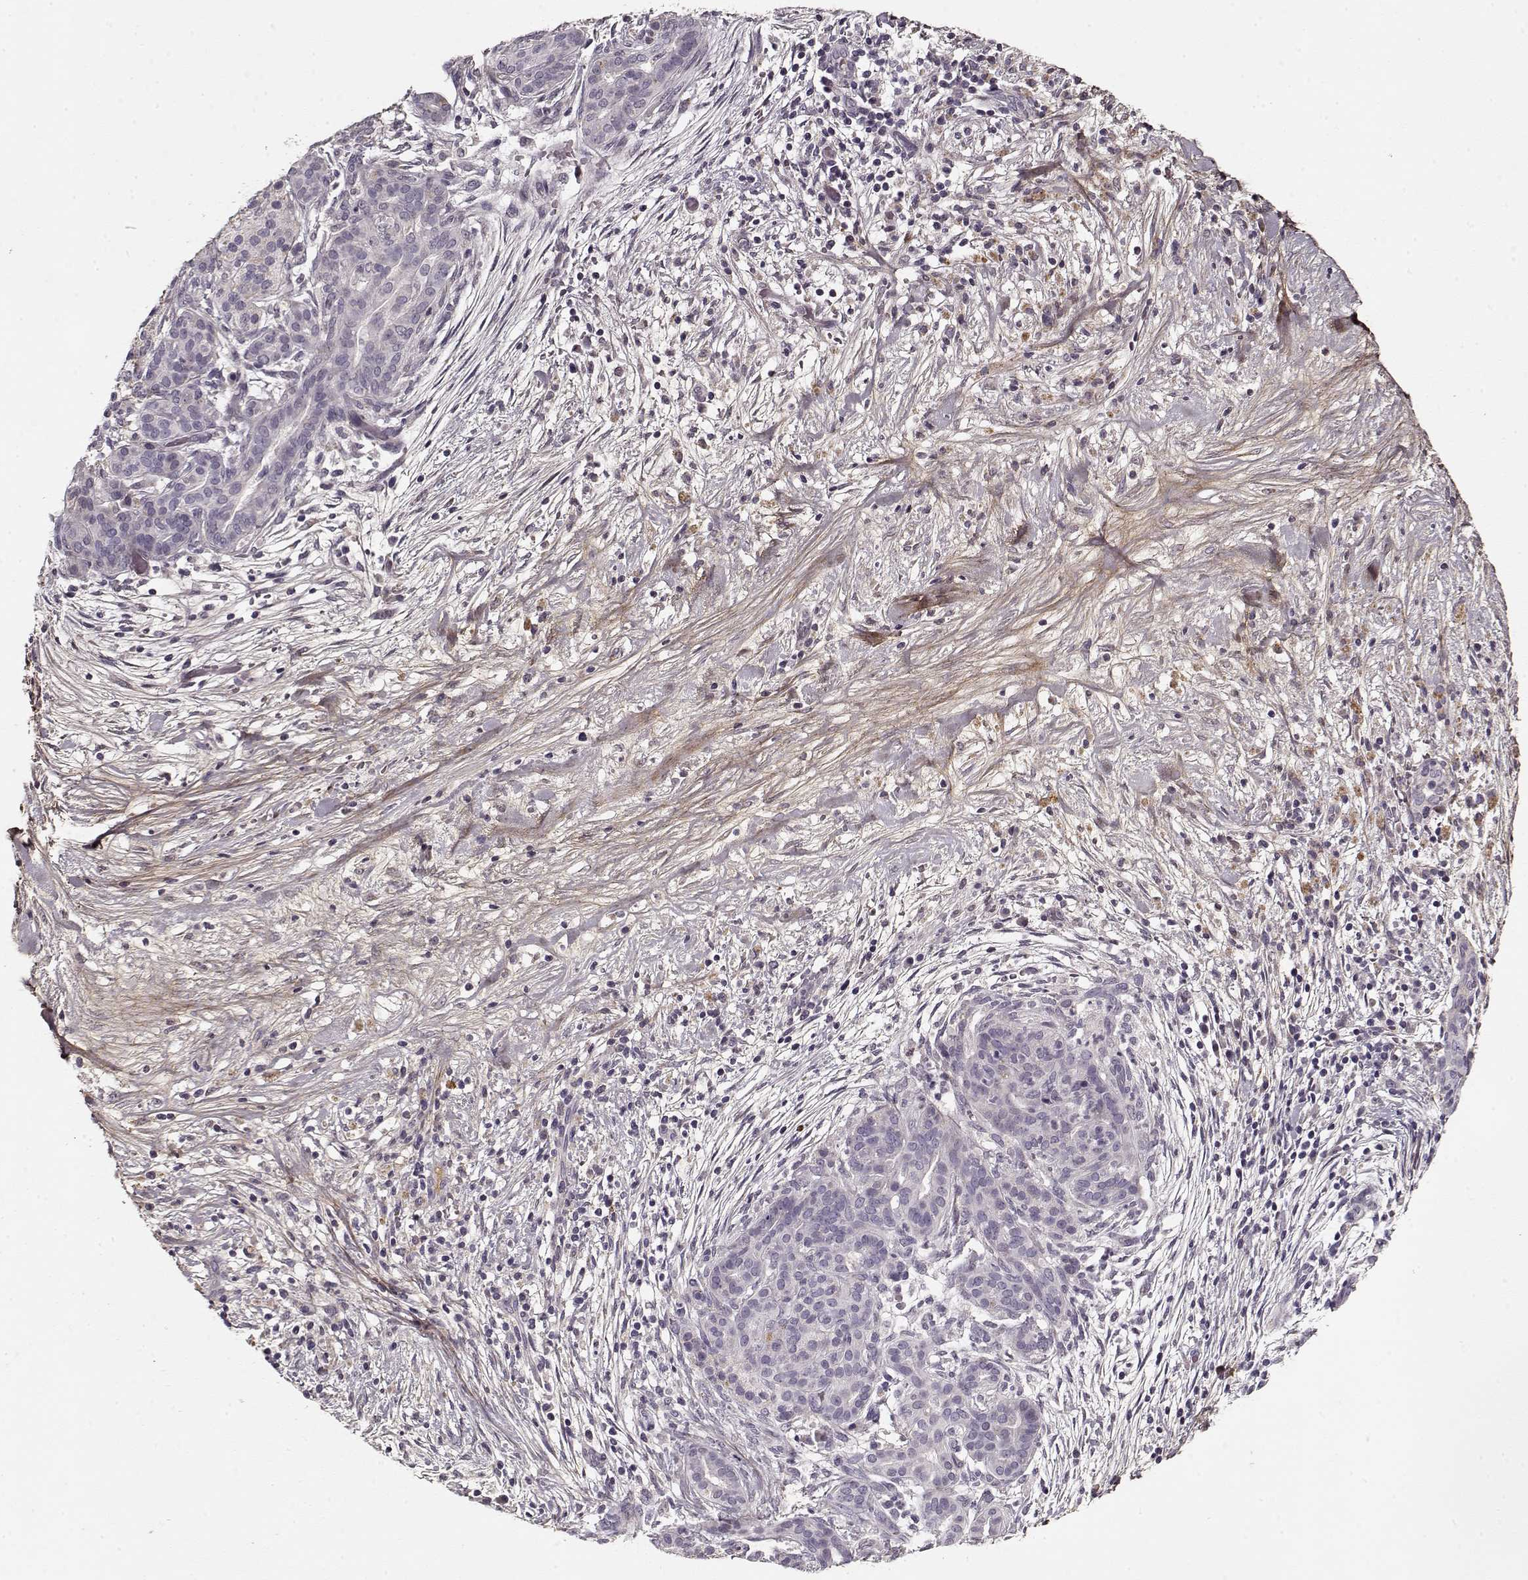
{"staining": {"intensity": "negative", "quantity": "none", "location": "none"}, "tissue": "pancreatic cancer", "cell_type": "Tumor cells", "image_type": "cancer", "snomed": [{"axis": "morphology", "description": "Adenocarcinoma, NOS"}, {"axis": "topography", "description": "Pancreas"}], "caption": "DAB (3,3'-diaminobenzidine) immunohistochemical staining of adenocarcinoma (pancreatic) displays no significant expression in tumor cells. Nuclei are stained in blue.", "gene": "LUM", "patient": {"sex": "male", "age": 44}}